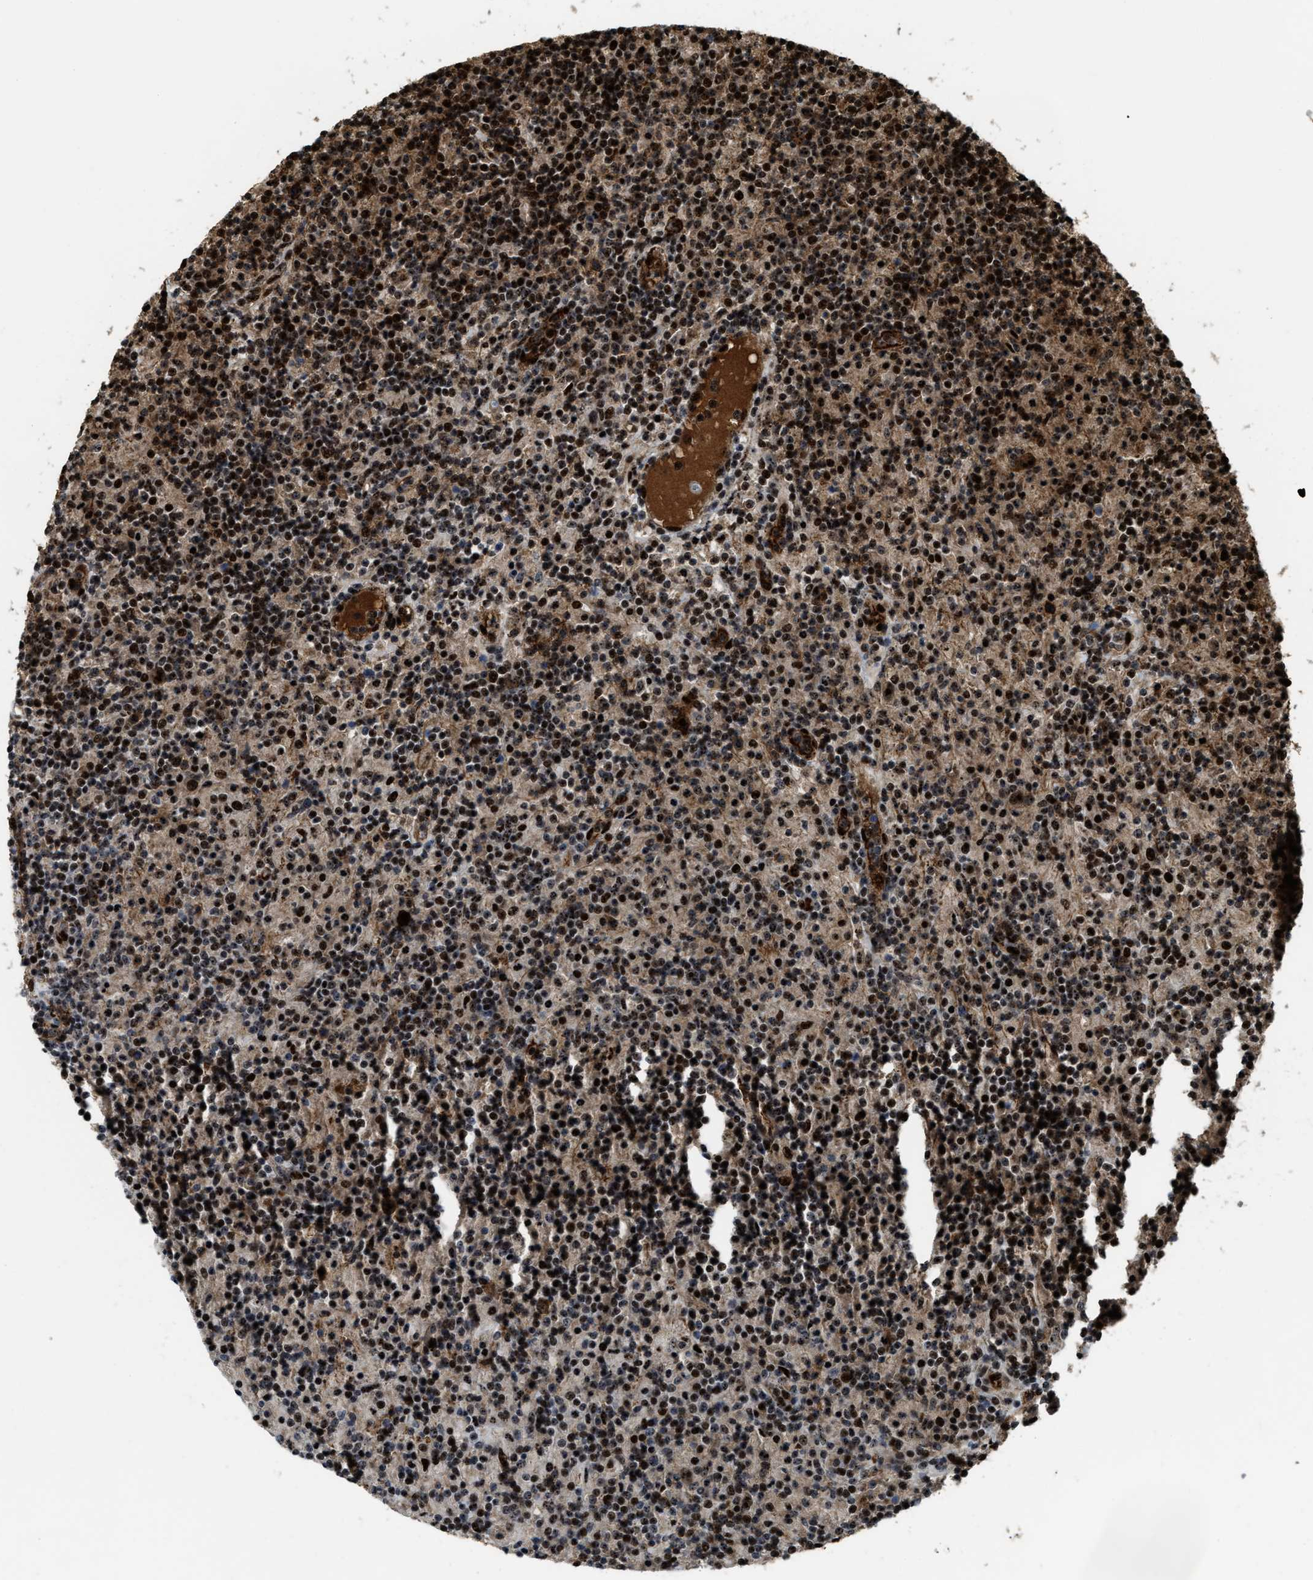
{"staining": {"intensity": "strong", "quantity": ">75%", "location": "nuclear"}, "tissue": "lymphoma", "cell_type": "Tumor cells", "image_type": "cancer", "snomed": [{"axis": "morphology", "description": "Hodgkin's disease, NOS"}, {"axis": "topography", "description": "Lymph node"}], "caption": "IHC staining of lymphoma, which reveals high levels of strong nuclear positivity in approximately >75% of tumor cells indicating strong nuclear protein staining. The staining was performed using DAB (brown) for protein detection and nuclei were counterstained in hematoxylin (blue).", "gene": "ZNF687", "patient": {"sex": "male", "age": 70}}